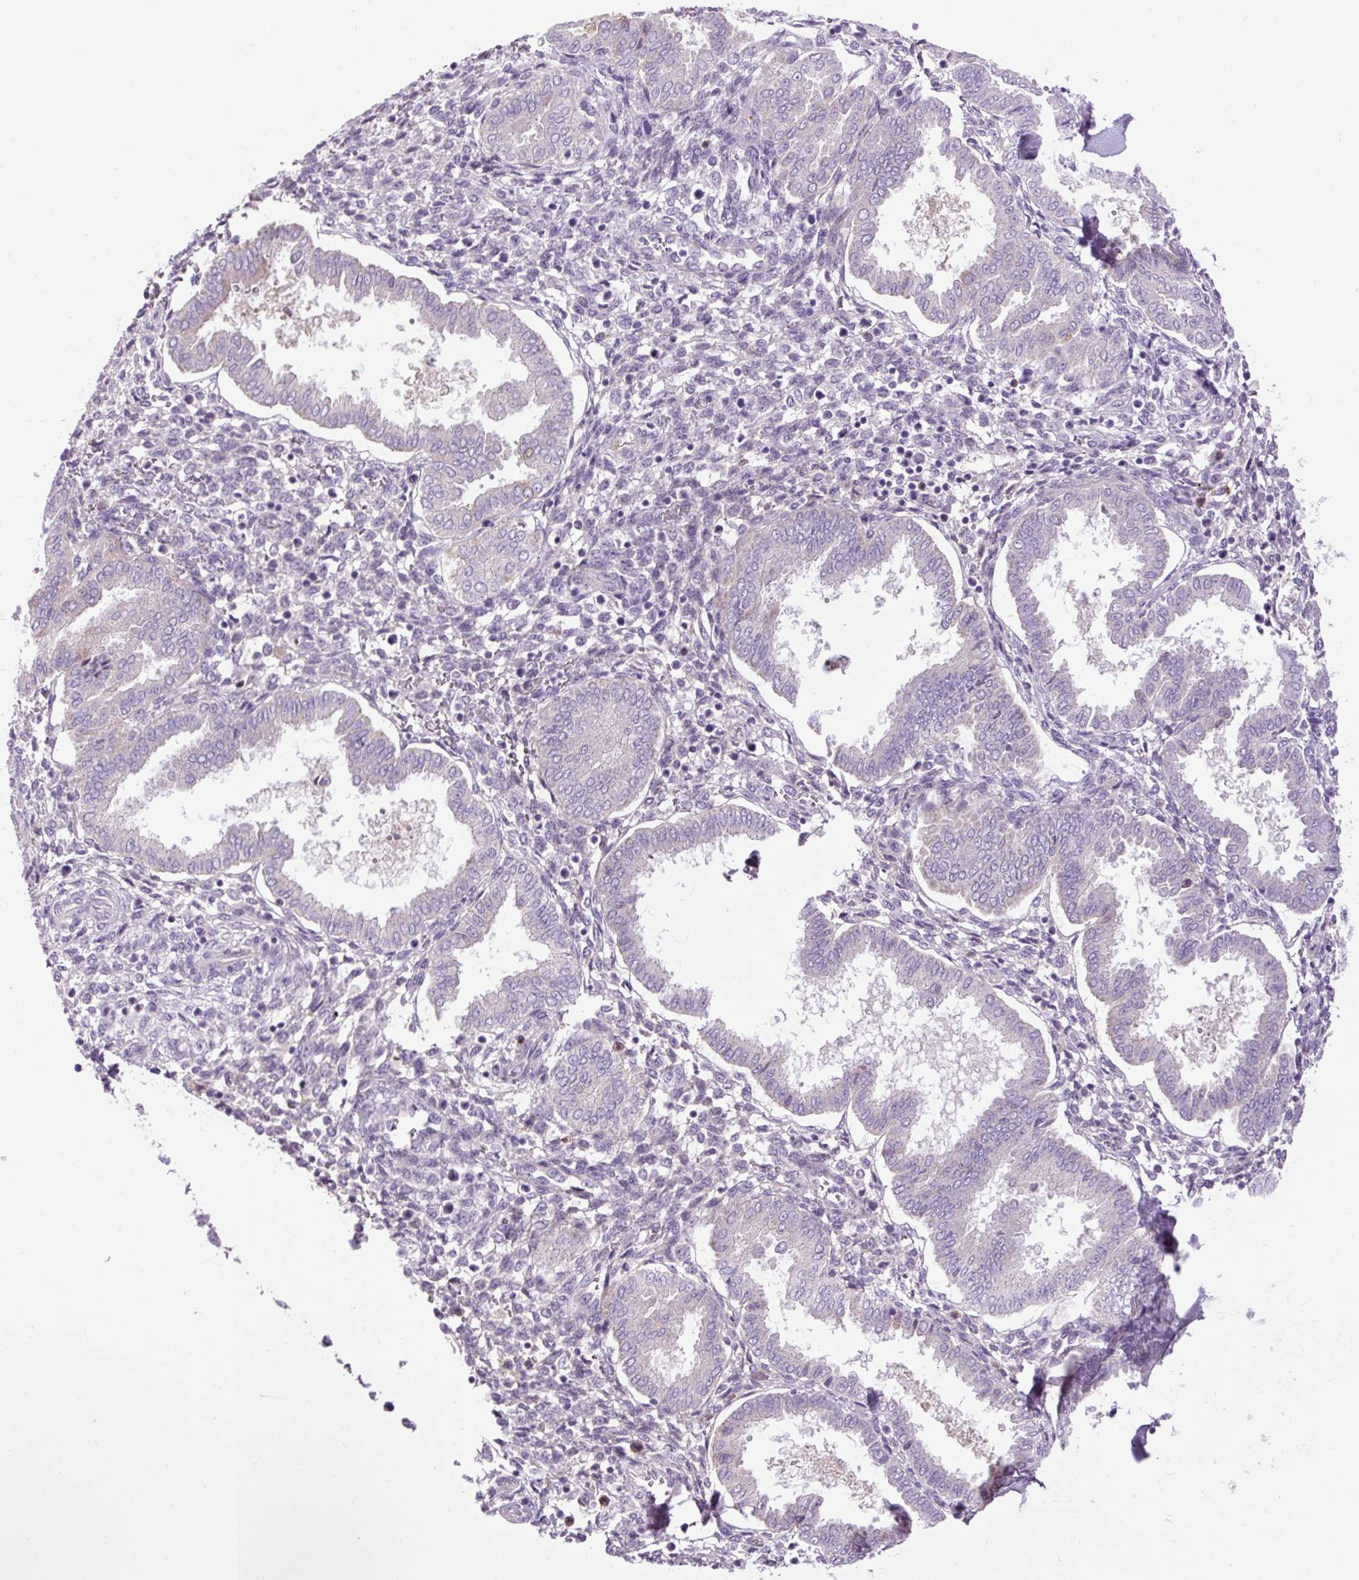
{"staining": {"intensity": "negative", "quantity": "none", "location": "none"}, "tissue": "endometrium", "cell_type": "Cells in endometrial stroma", "image_type": "normal", "snomed": [{"axis": "morphology", "description": "Normal tissue, NOS"}, {"axis": "topography", "description": "Endometrium"}], "caption": "This is an immunohistochemistry micrograph of normal human endometrium. There is no expression in cells in endometrial stroma.", "gene": "ARRDC2", "patient": {"sex": "female", "age": 24}}